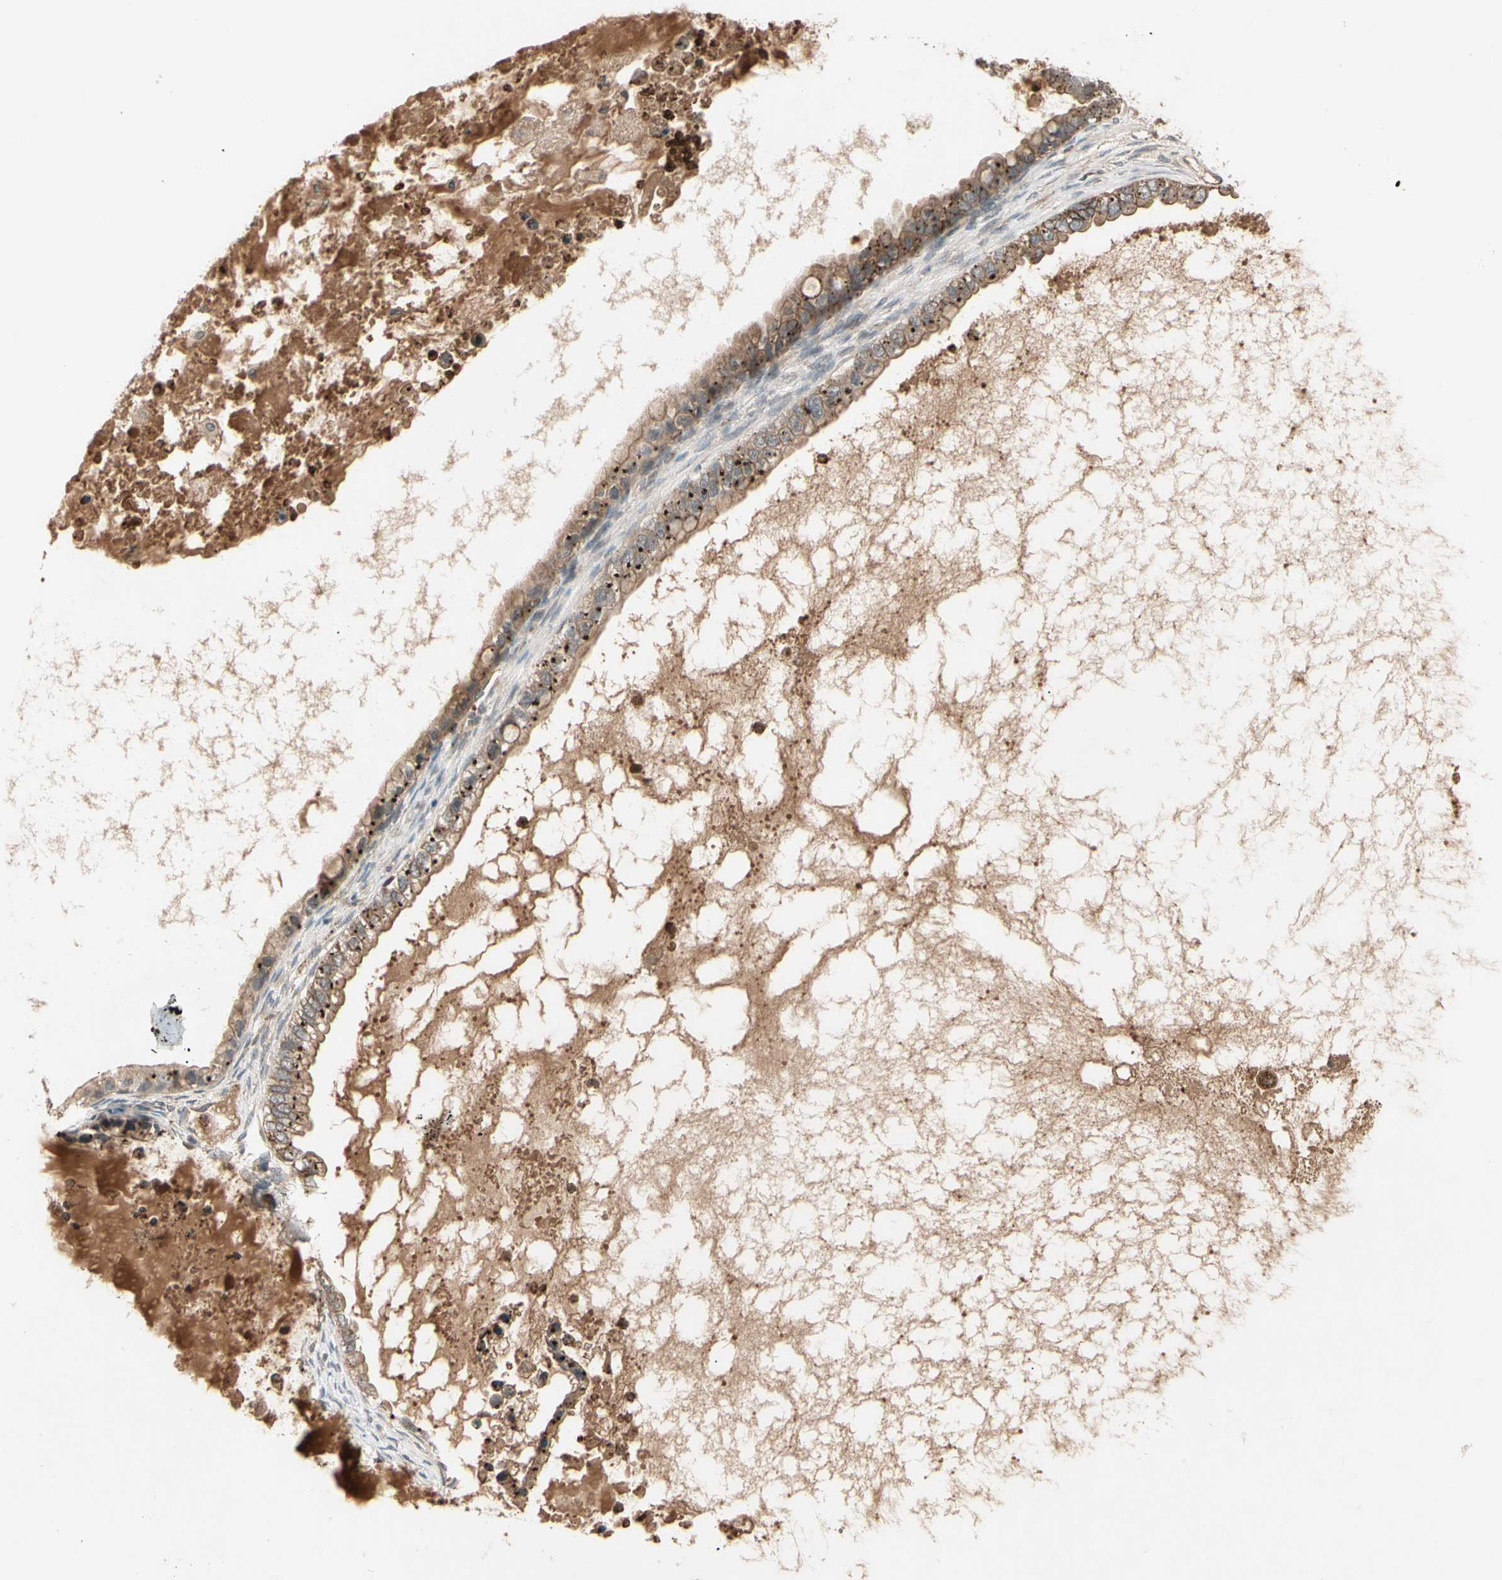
{"staining": {"intensity": "moderate", "quantity": ">75%", "location": "cytoplasmic/membranous"}, "tissue": "ovarian cancer", "cell_type": "Tumor cells", "image_type": "cancer", "snomed": [{"axis": "morphology", "description": "Cystadenocarcinoma, mucinous, NOS"}, {"axis": "topography", "description": "Ovary"}], "caption": "The image demonstrates staining of ovarian mucinous cystadenocarcinoma, revealing moderate cytoplasmic/membranous protein positivity (brown color) within tumor cells.", "gene": "FLOT1", "patient": {"sex": "female", "age": 80}}